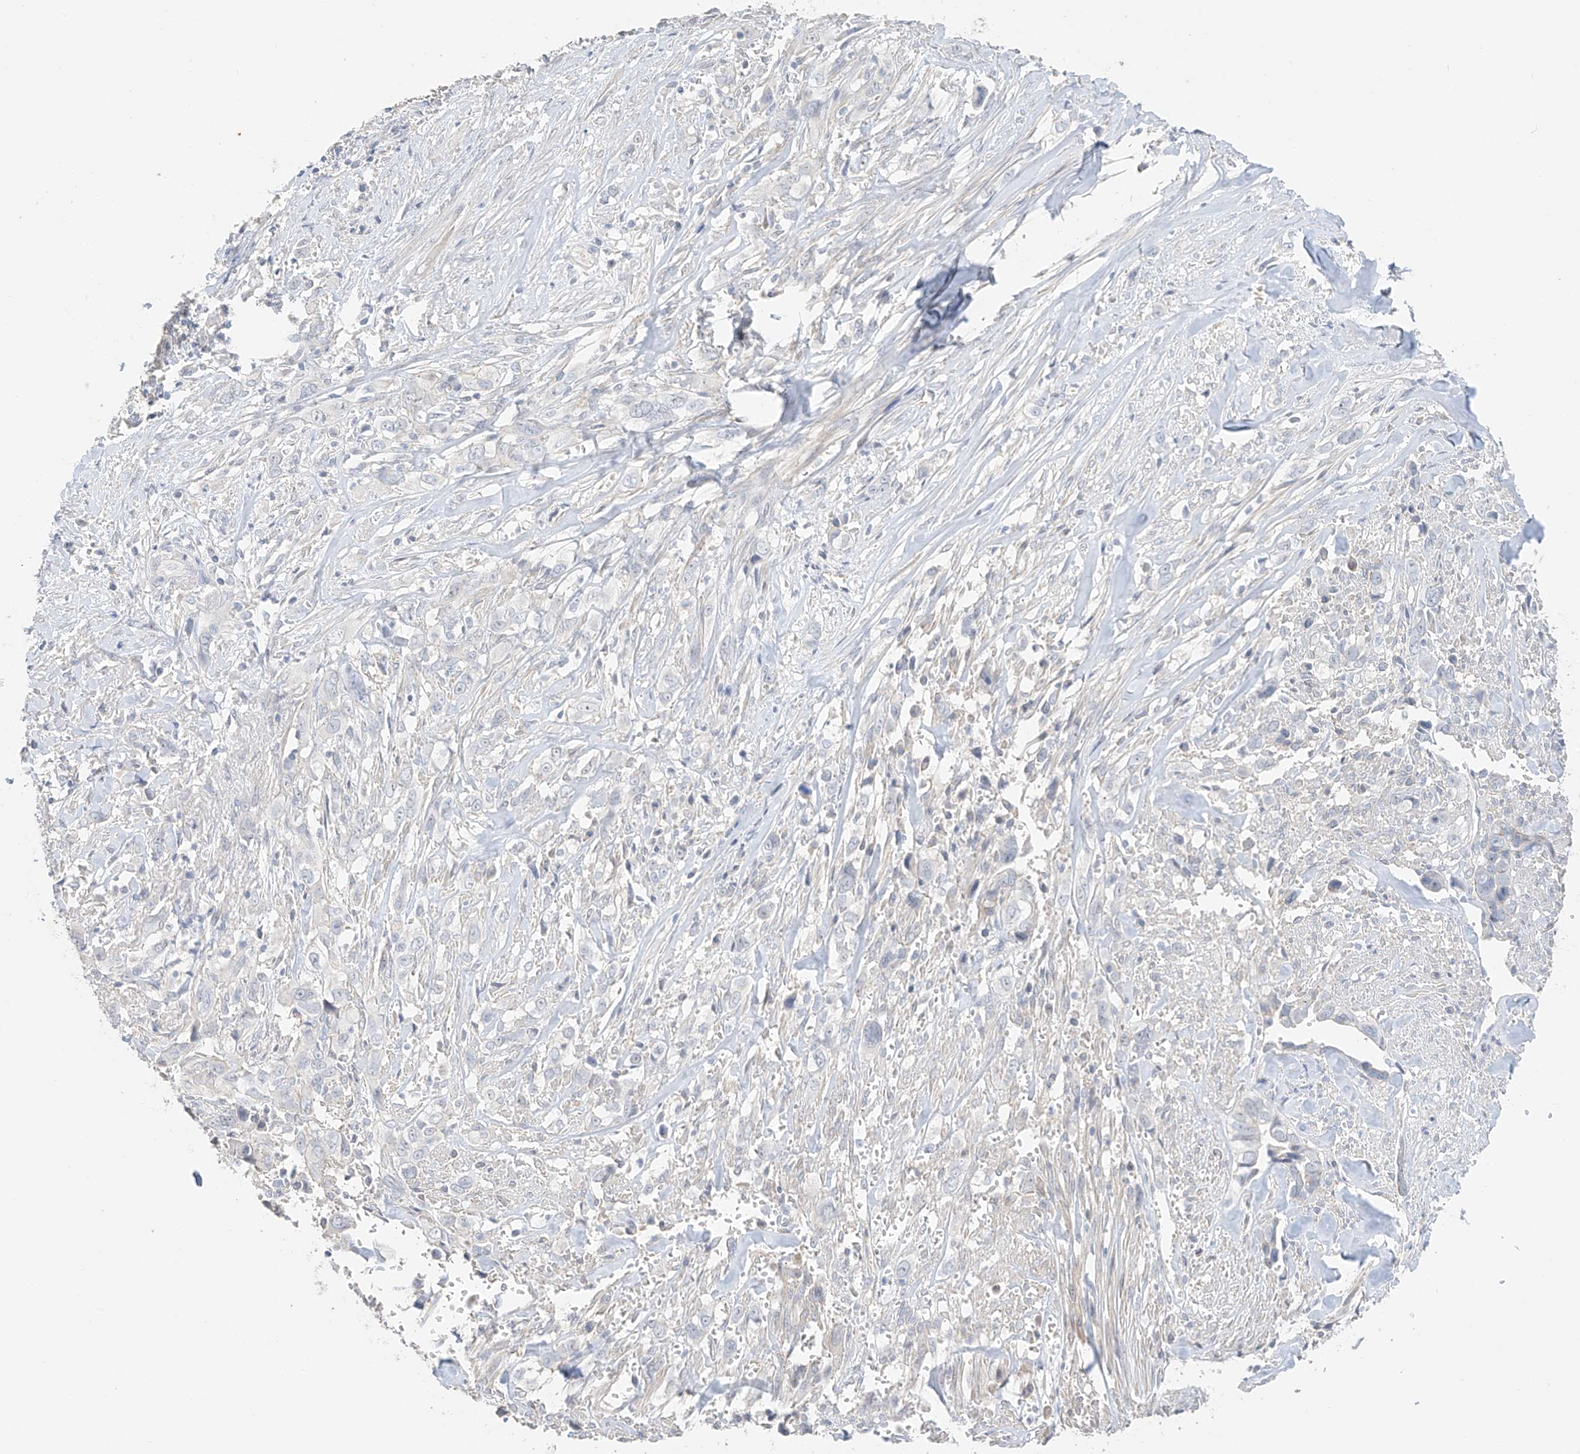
{"staining": {"intensity": "negative", "quantity": "none", "location": "none"}, "tissue": "liver cancer", "cell_type": "Tumor cells", "image_type": "cancer", "snomed": [{"axis": "morphology", "description": "Cholangiocarcinoma"}, {"axis": "topography", "description": "Liver"}], "caption": "Cholangiocarcinoma (liver) stained for a protein using immunohistochemistry displays no staining tumor cells.", "gene": "ZBTB41", "patient": {"sex": "female", "age": 79}}